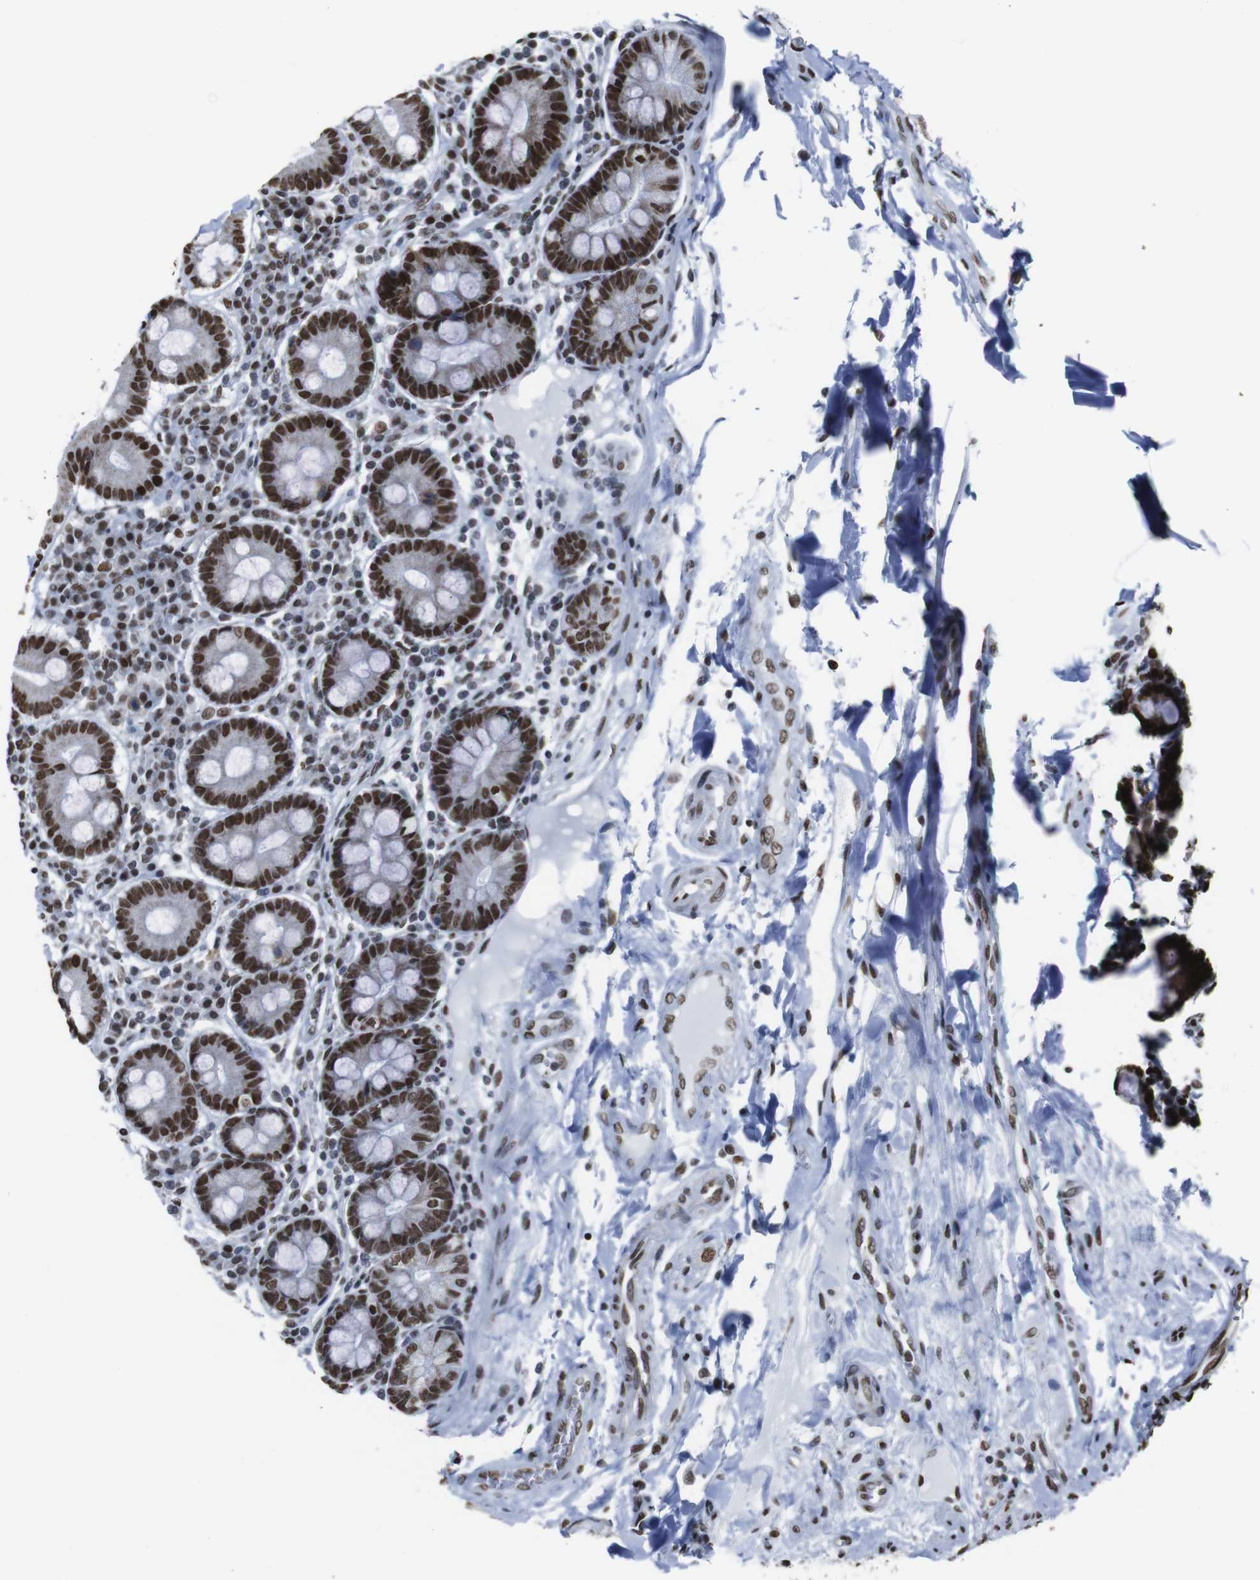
{"staining": {"intensity": "strong", "quantity": ">75%", "location": "nuclear"}, "tissue": "duodenum", "cell_type": "Glandular cells", "image_type": "normal", "snomed": [{"axis": "morphology", "description": "Normal tissue, NOS"}, {"axis": "topography", "description": "Duodenum"}], "caption": "Protein expression analysis of unremarkable duodenum reveals strong nuclear staining in about >75% of glandular cells.", "gene": "ROMO1", "patient": {"sex": "male", "age": 50}}